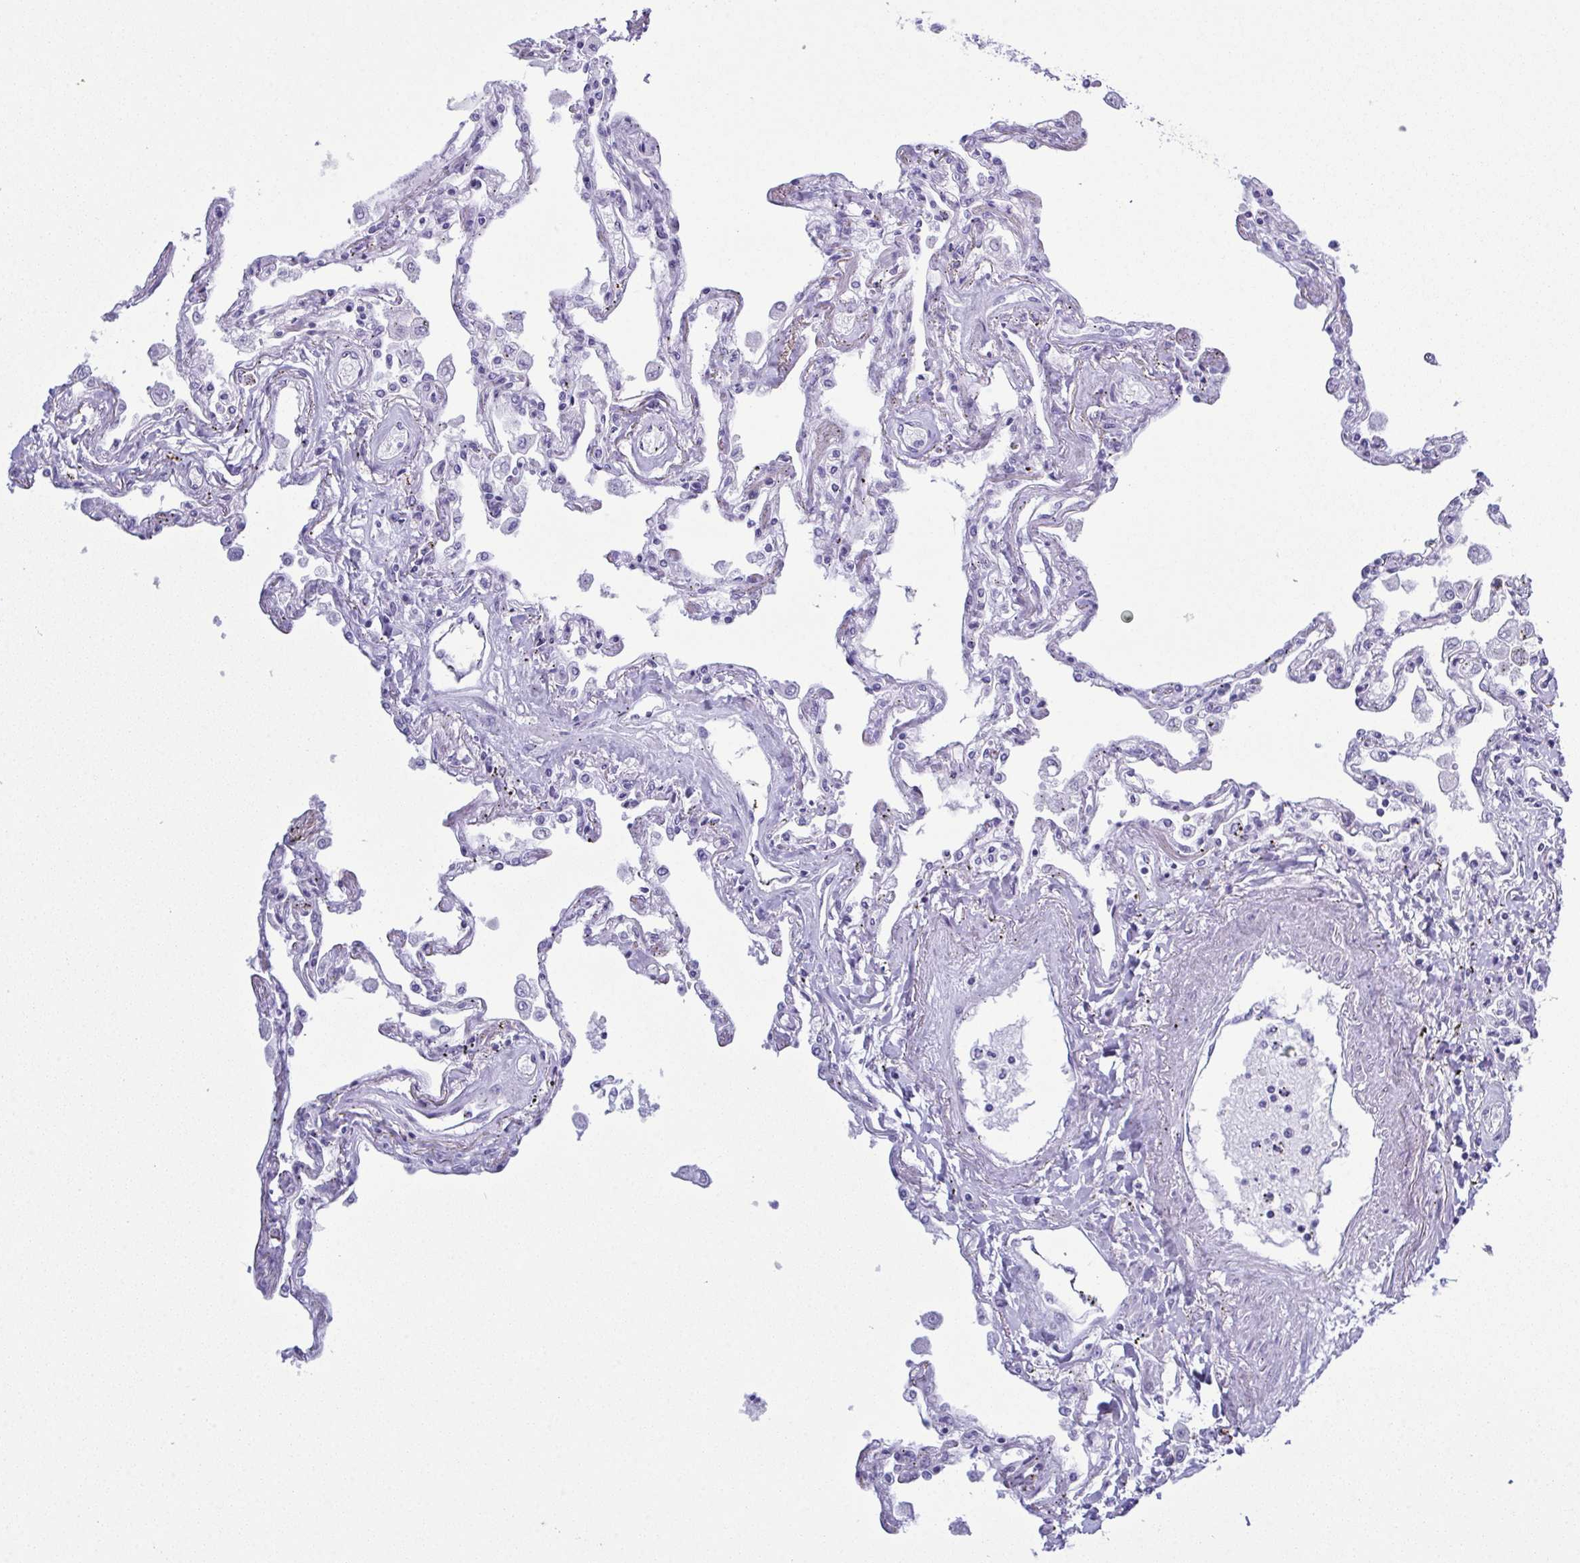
{"staining": {"intensity": "negative", "quantity": "none", "location": "none"}, "tissue": "lung", "cell_type": "Alveolar cells", "image_type": "normal", "snomed": [{"axis": "morphology", "description": "Normal tissue, NOS"}, {"axis": "morphology", "description": "Adenocarcinoma, NOS"}, {"axis": "topography", "description": "Cartilage tissue"}, {"axis": "topography", "description": "Lung"}], "caption": "DAB immunohistochemical staining of normal lung demonstrates no significant expression in alveolar cells.", "gene": "SUGP2", "patient": {"sex": "female", "age": 67}}